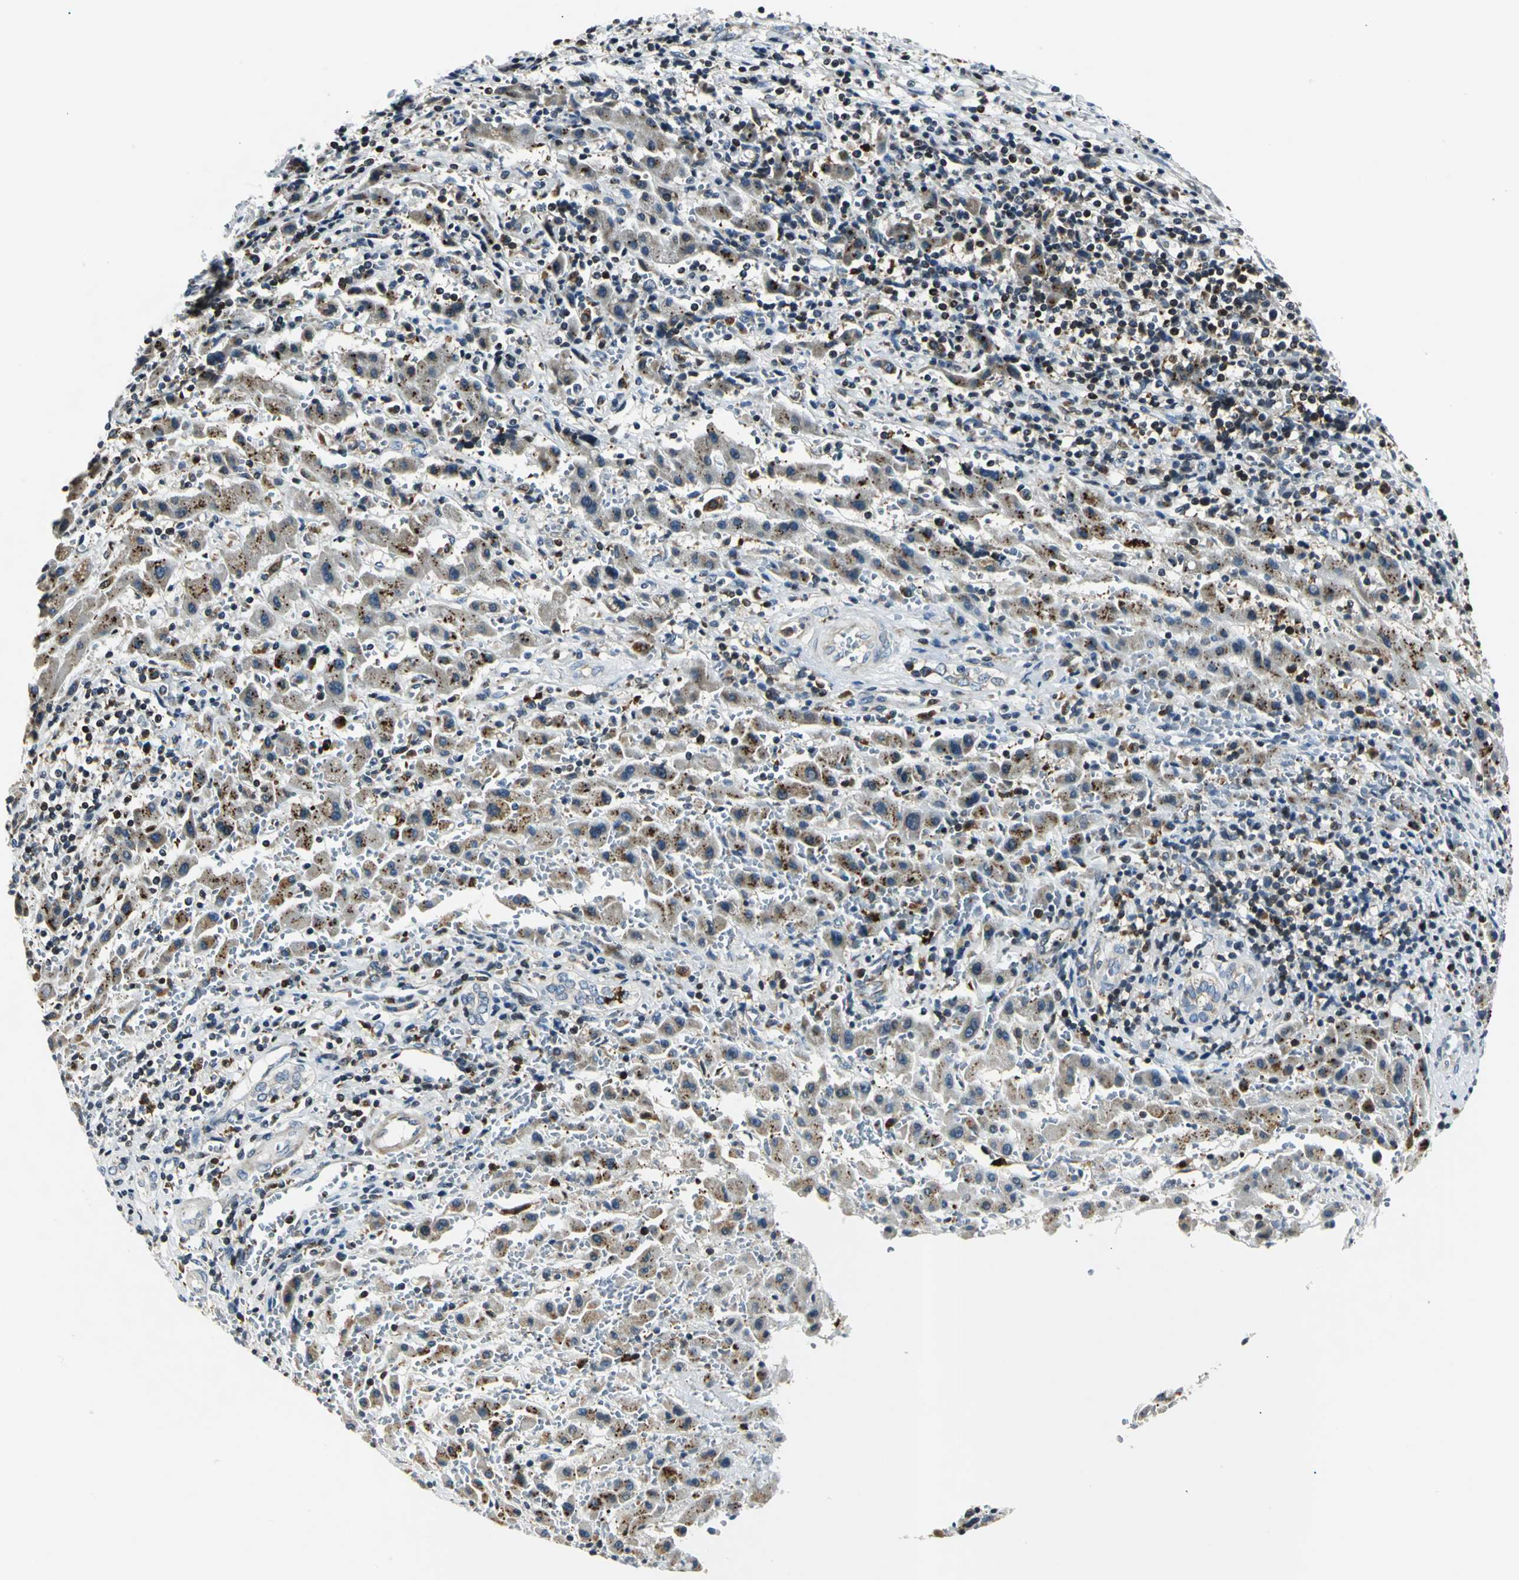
{"staining": {"intensity": "moderate", "quantity": ">75%", "location": "cytoplasmic/membranous"}, "tissue": "liver cancer", "cell_type": "Tumor cells", "image_type": "cancer", "snomed": [{"axis": "morphology", "description": "Cholangiocarcinoma"}, {"axis": "topography", "description": "Liver"}], "caption": "The micrograph shows staining of cholangiocarcinoma (liver), revealing moderate cytoplasmic/membranous protein expression (brown color) within tumor cells.", "gene": "USP40", "patient": {"sex": "male", "age": 57}}